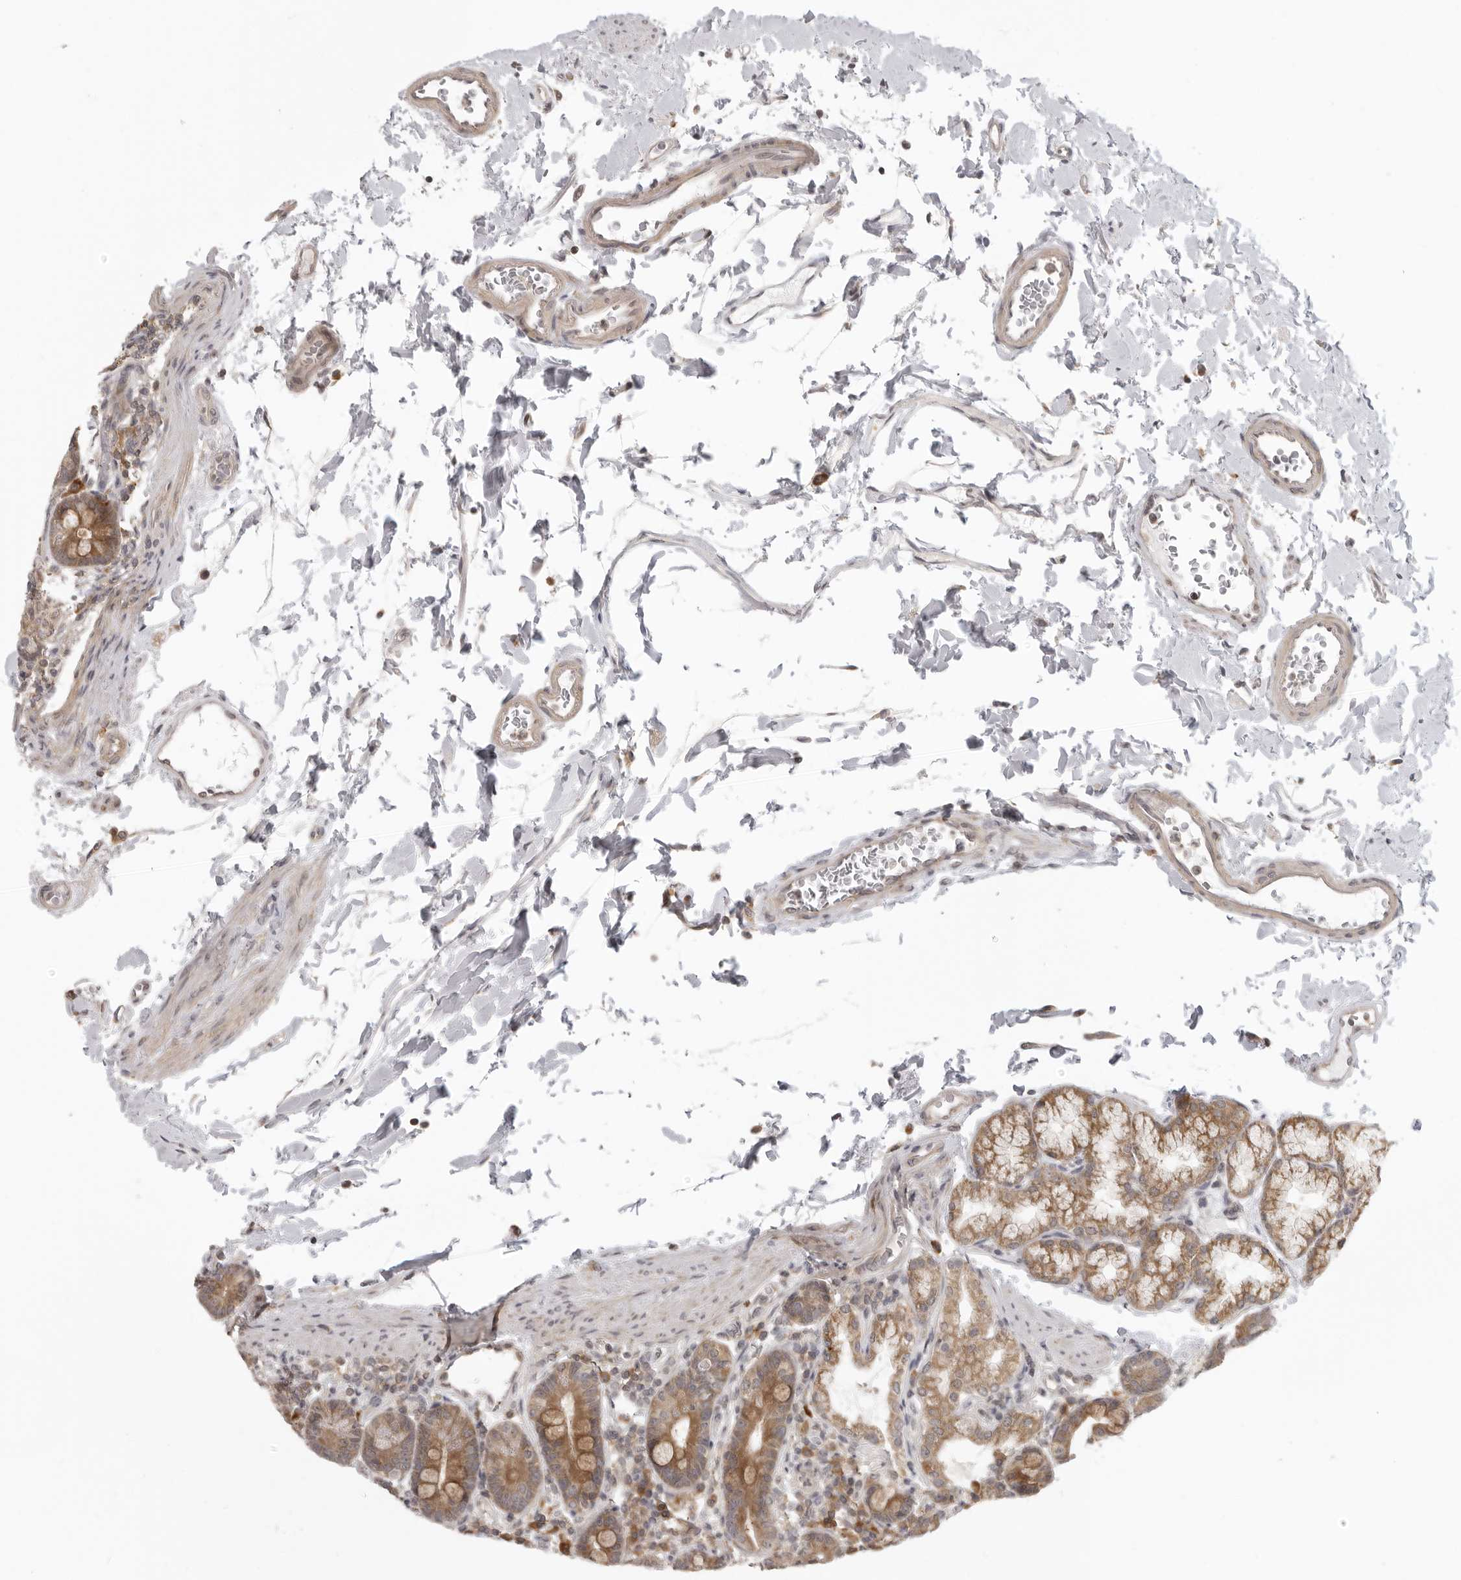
{"staining": {"intensity": "moderate", "quantity": ">75%", "location": "cytoplasmic/membranous"}, "tissue": "duodenum", "cell_type": "Glandular cells", "image_type": "normal", "snomed": [{"axis": "morphology", "description": "Normal tissue, NOS"}, {"axis": "morphology", "description": "Adenocarcinoma, NOS"}, {"axis": "topography", "description": "Pancreas"}, {"axis": "topography", "description": "Duodenum"}], "caption": "Protein staining demonstrates moderate cytoplasmic/membranous staining in approximately >75% of glandular cells in normal duodenum. (brown staining indicates protein expression, while blue staining denotes nuclei).", "gene": "PRRC2A", "patient": {"sex": "male", "age": 50}}